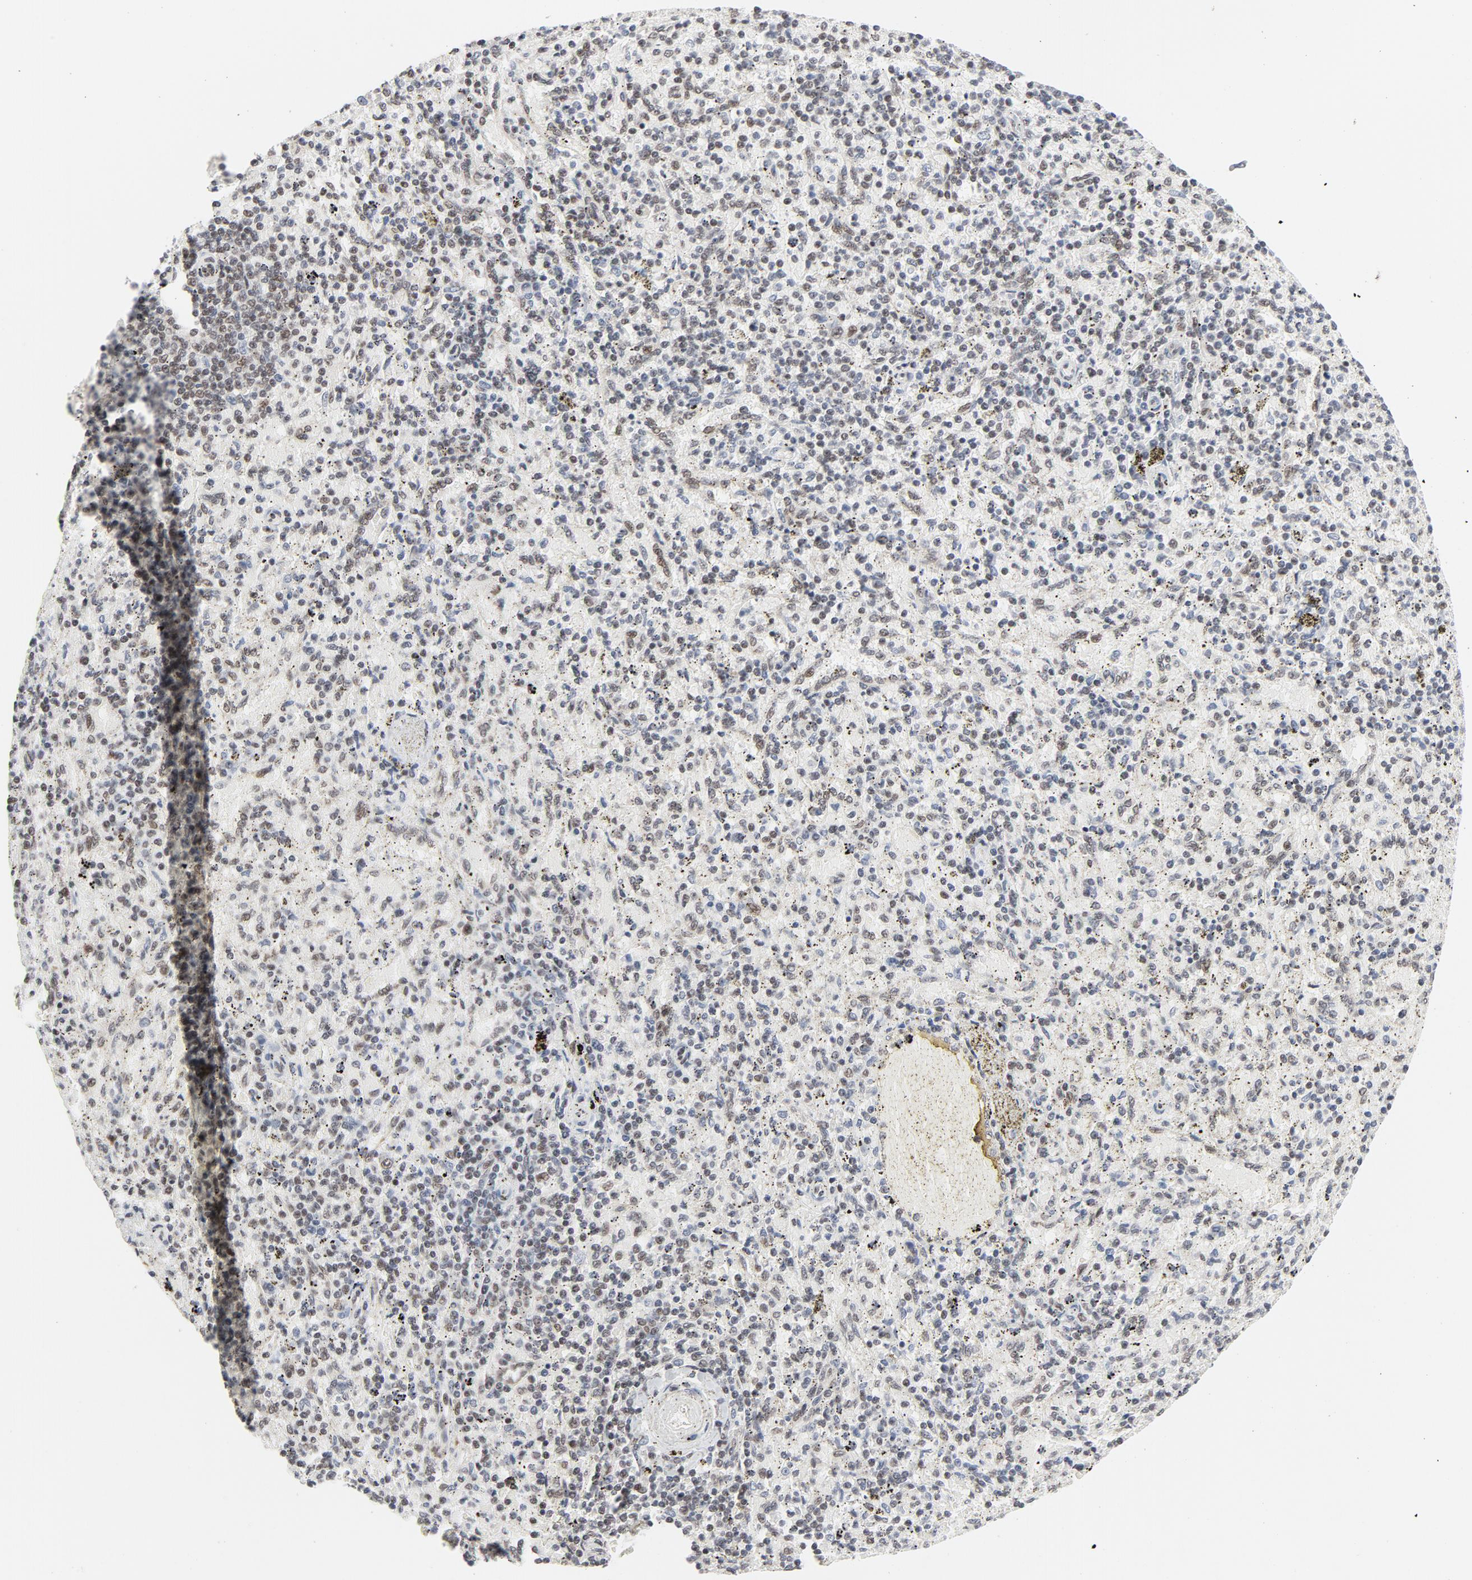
{"staining": {"intensity": "moderate", "quantity": ">75%", "location": "nuclear"}, "tissue": "spleen", "cell_type": "Cells in red pulp", "image_type": "normal", "snomed": [{"axis": "morphology", "description": "Normal tissue, NOS"}, {"axis": "topography", "description": "Spleen"}], "caption": "Immunohistochemical staining of unremarkable spleen demonstrates medium levels of moderate nuclear staining in approximately >75% of cells in red pulp. (Stains: DAB in brown, nuclei in blue, Microscopy: brightfield microscopy at high magnification).", "gene": "ERCC1", "patient": {"sex": "female", "age": 43}}